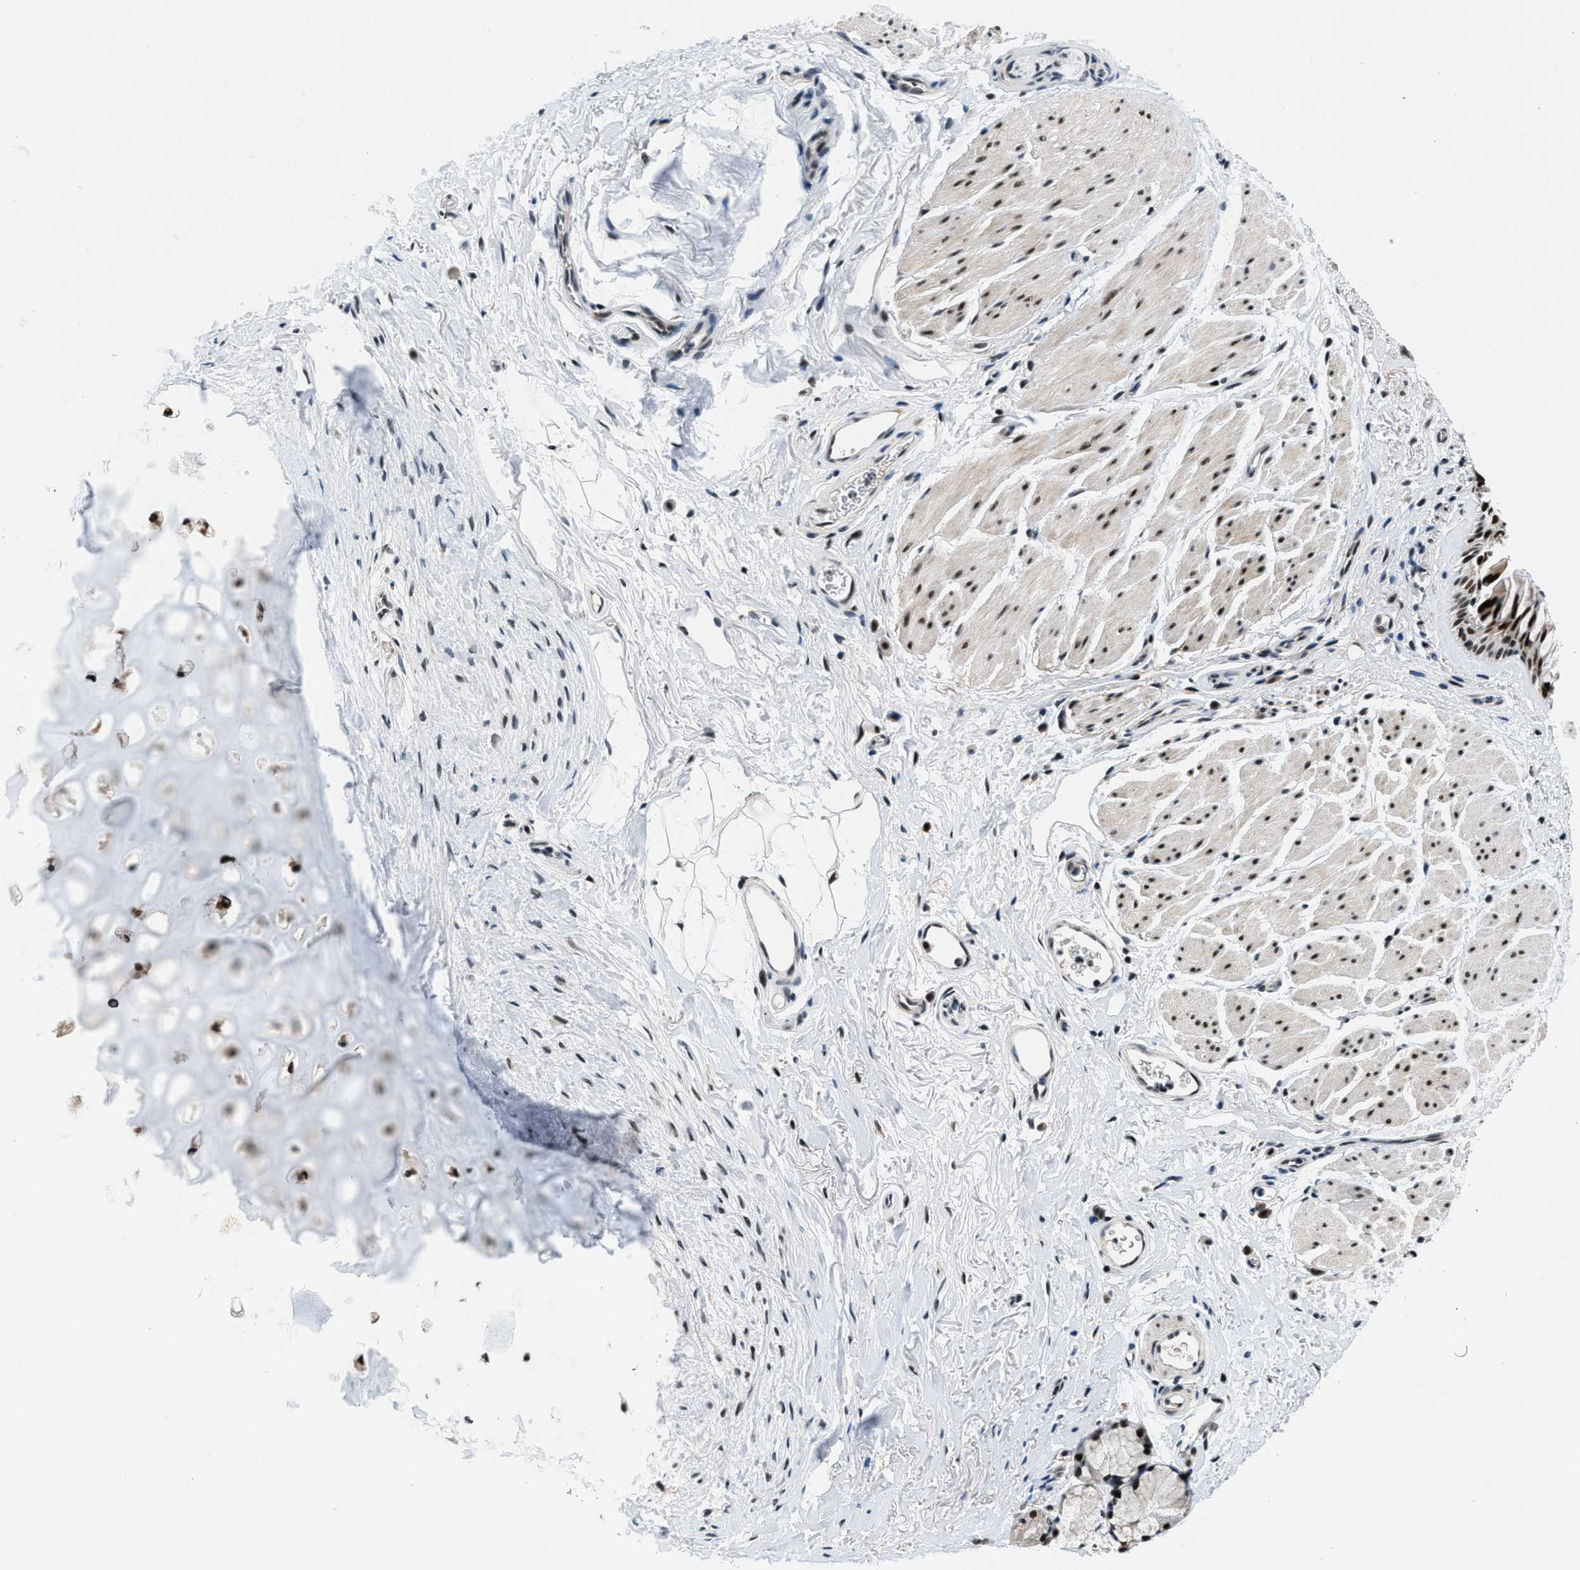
{"staining": {"intensity": "strong", "quantity": ">75%", "location": "cytoplasmic/membranous,nuclear"}, "tissue": "bronchus", "cell_type": "Respiratory epithelial cells", "image_type": "normal", "snomed": [{"axis": "morphology", "description": "Normal tissue, NOS"}, {"axis": "topography", "description": "Cartilage tissue"}, {"axis": "topography", "description": "Bronchus"}], "caption": "The photomicrograph reveals immunohistochemical staining of unremarkable bronchus. There is strong cytoplasmic/membranous,nuclear staining is appreciated in about >75% of respiratory epithelial cells. The protein is shown in brown color, while the nuclei are stained blue.", "gene": "KDM3B", "patient": {"sex": "female", "age": 53}}